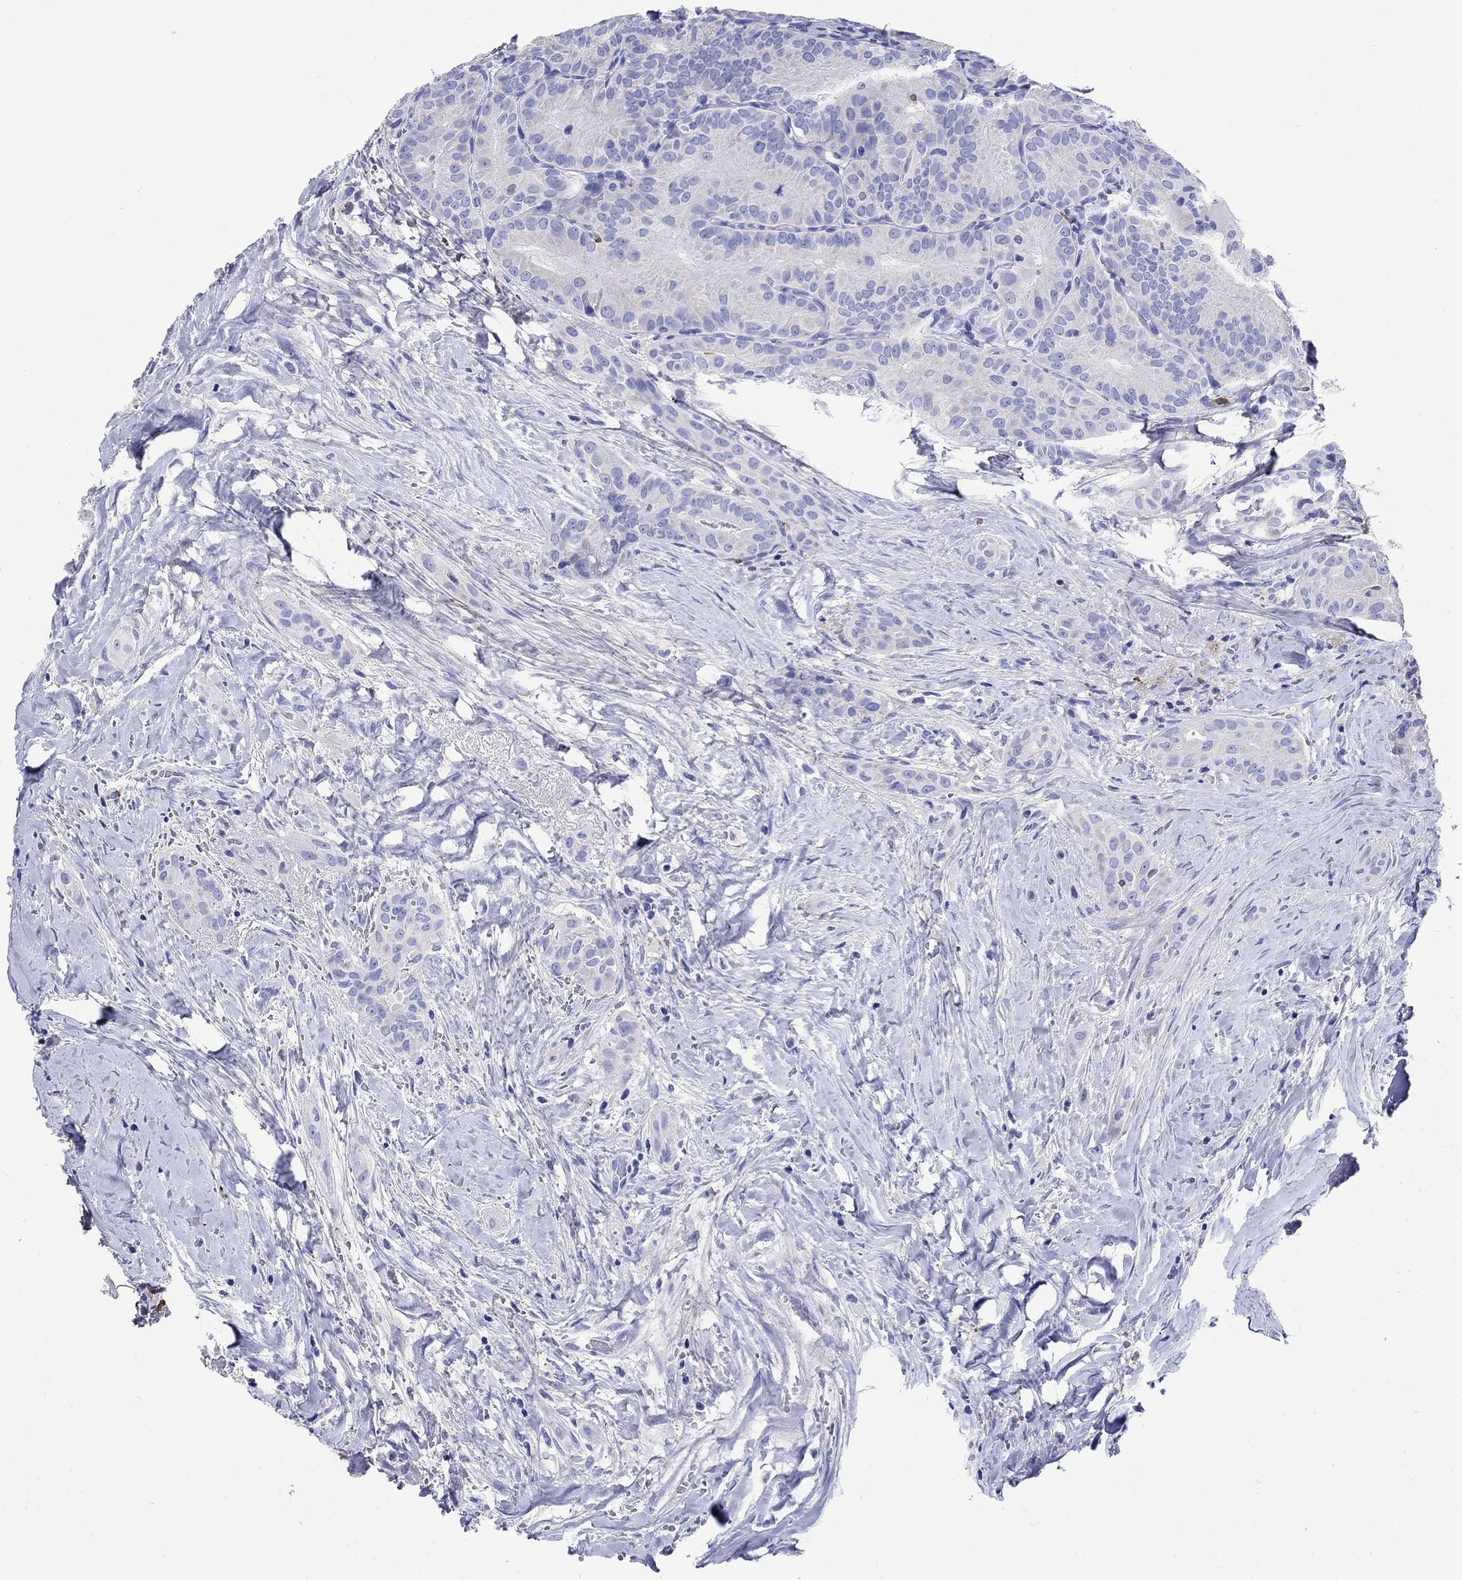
{"staining": {"intensity": "negative", "quantity": "none", "location": "none"}, "tissue": "thyroid cancer", "cell_type": "Tumor cells", "image_type": "cancer", "snomed": [{"axis": "morphology", "description": "Papillary adenocarcinoma, NOS"}, {"axis": "topography", "description": "Thyroid gland"}], "caption": "A photomicrograph of human thyroid cancer is negative for staining in tumor cells.", "gene": "TFR2", "patient": {"sex": "male", "age": 61}}